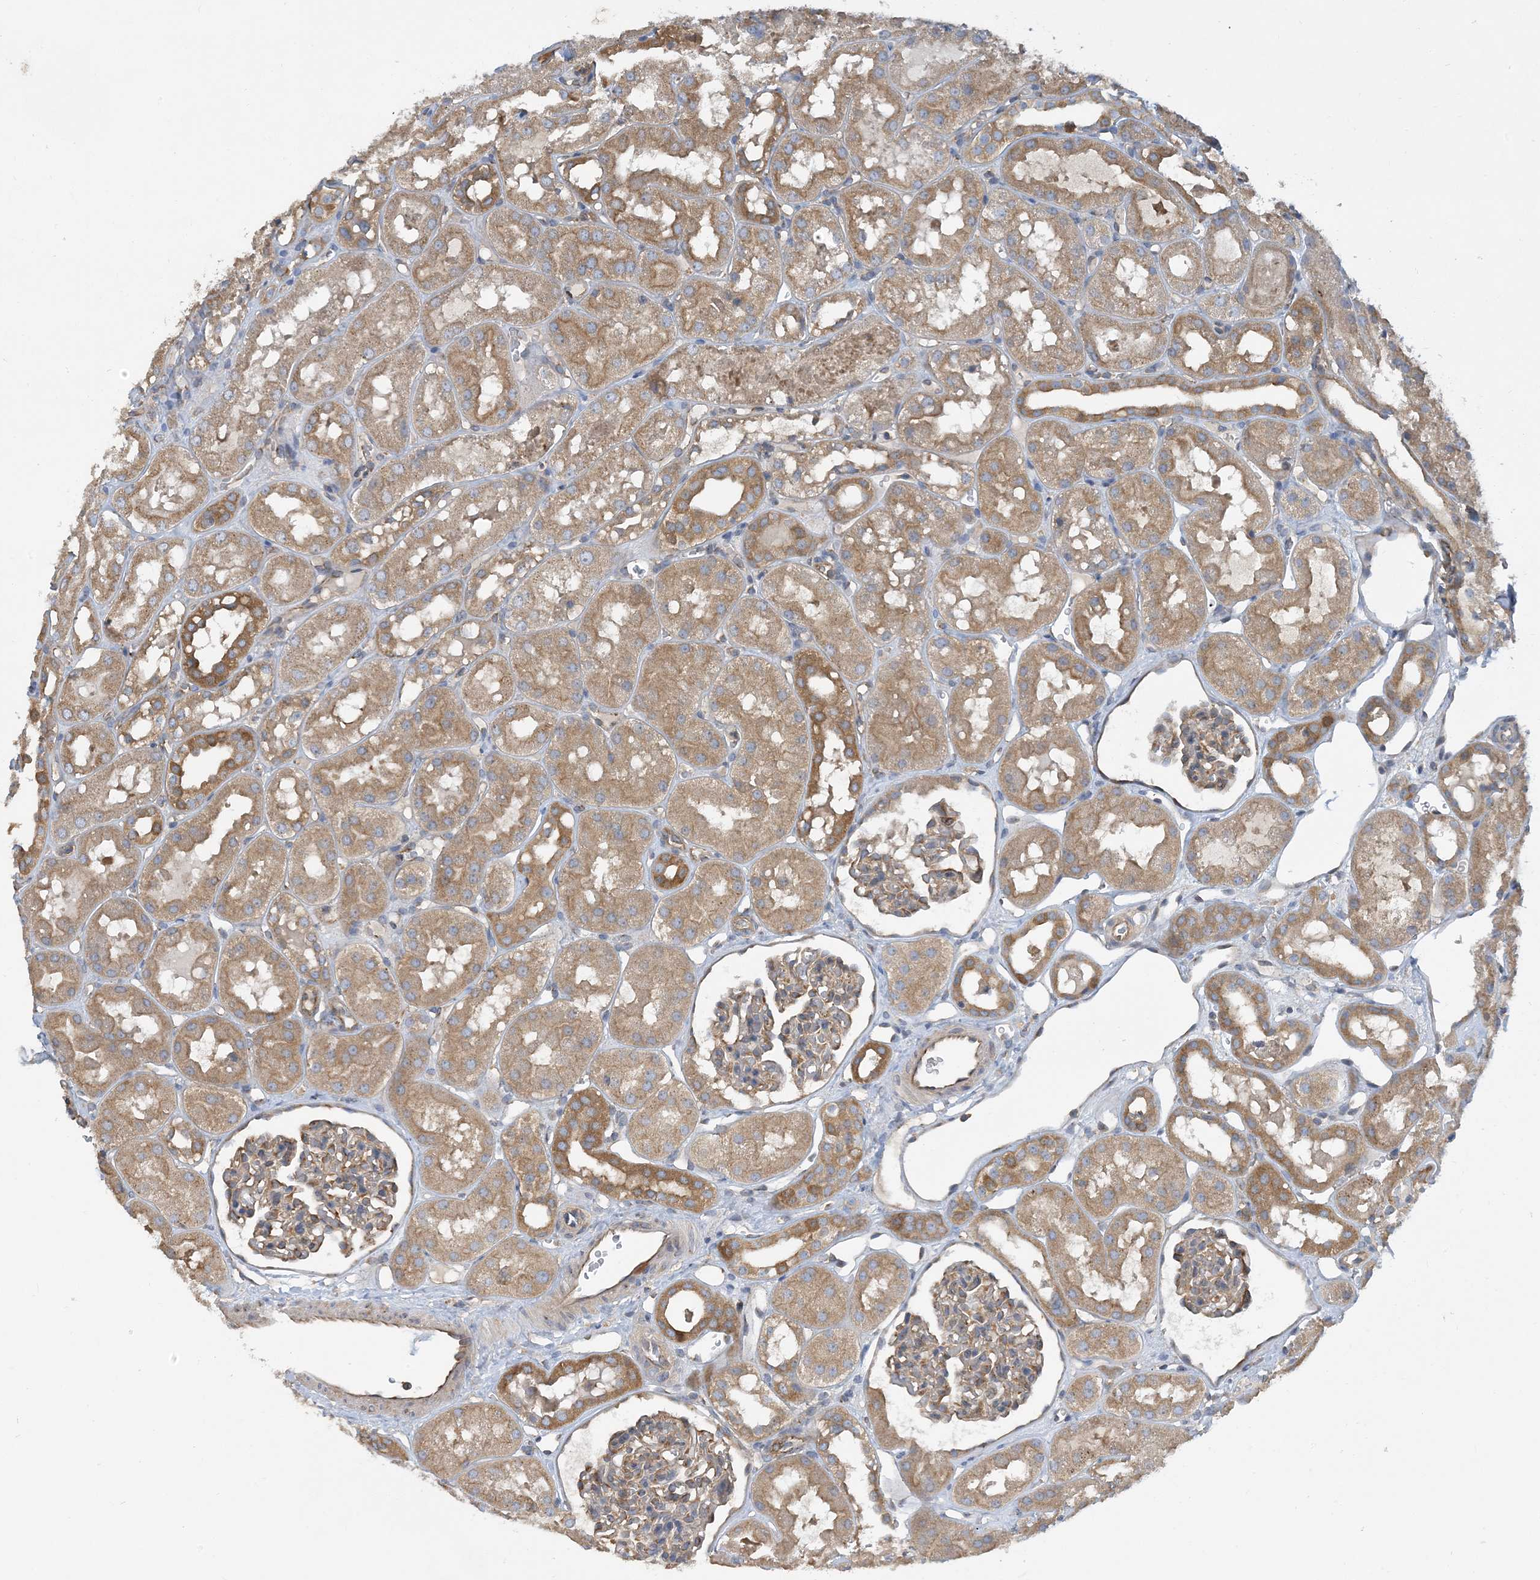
{"staining": {"intensity": "weak", "quantity": "25%-75%", "location": "cytoplasmic/membranous"}, "tissue": "kidney", "cell_type": "Cells in glomeruli", "image_type": "normal", "snomed": [{"axis": "morphology", "description": "Normal tissue, NOS"}, {"axis": "topography", "description": "Kidney"}], "caption": "Immunohistochemistry image of normal kidney stained for a protein (brown), which displays low levels of weak cytoplasmic/membranous expression in about 25%-75% of cells in glomeruli.", "gene": "SIDT1", "patient": {"sex": "male", "age": 16}}